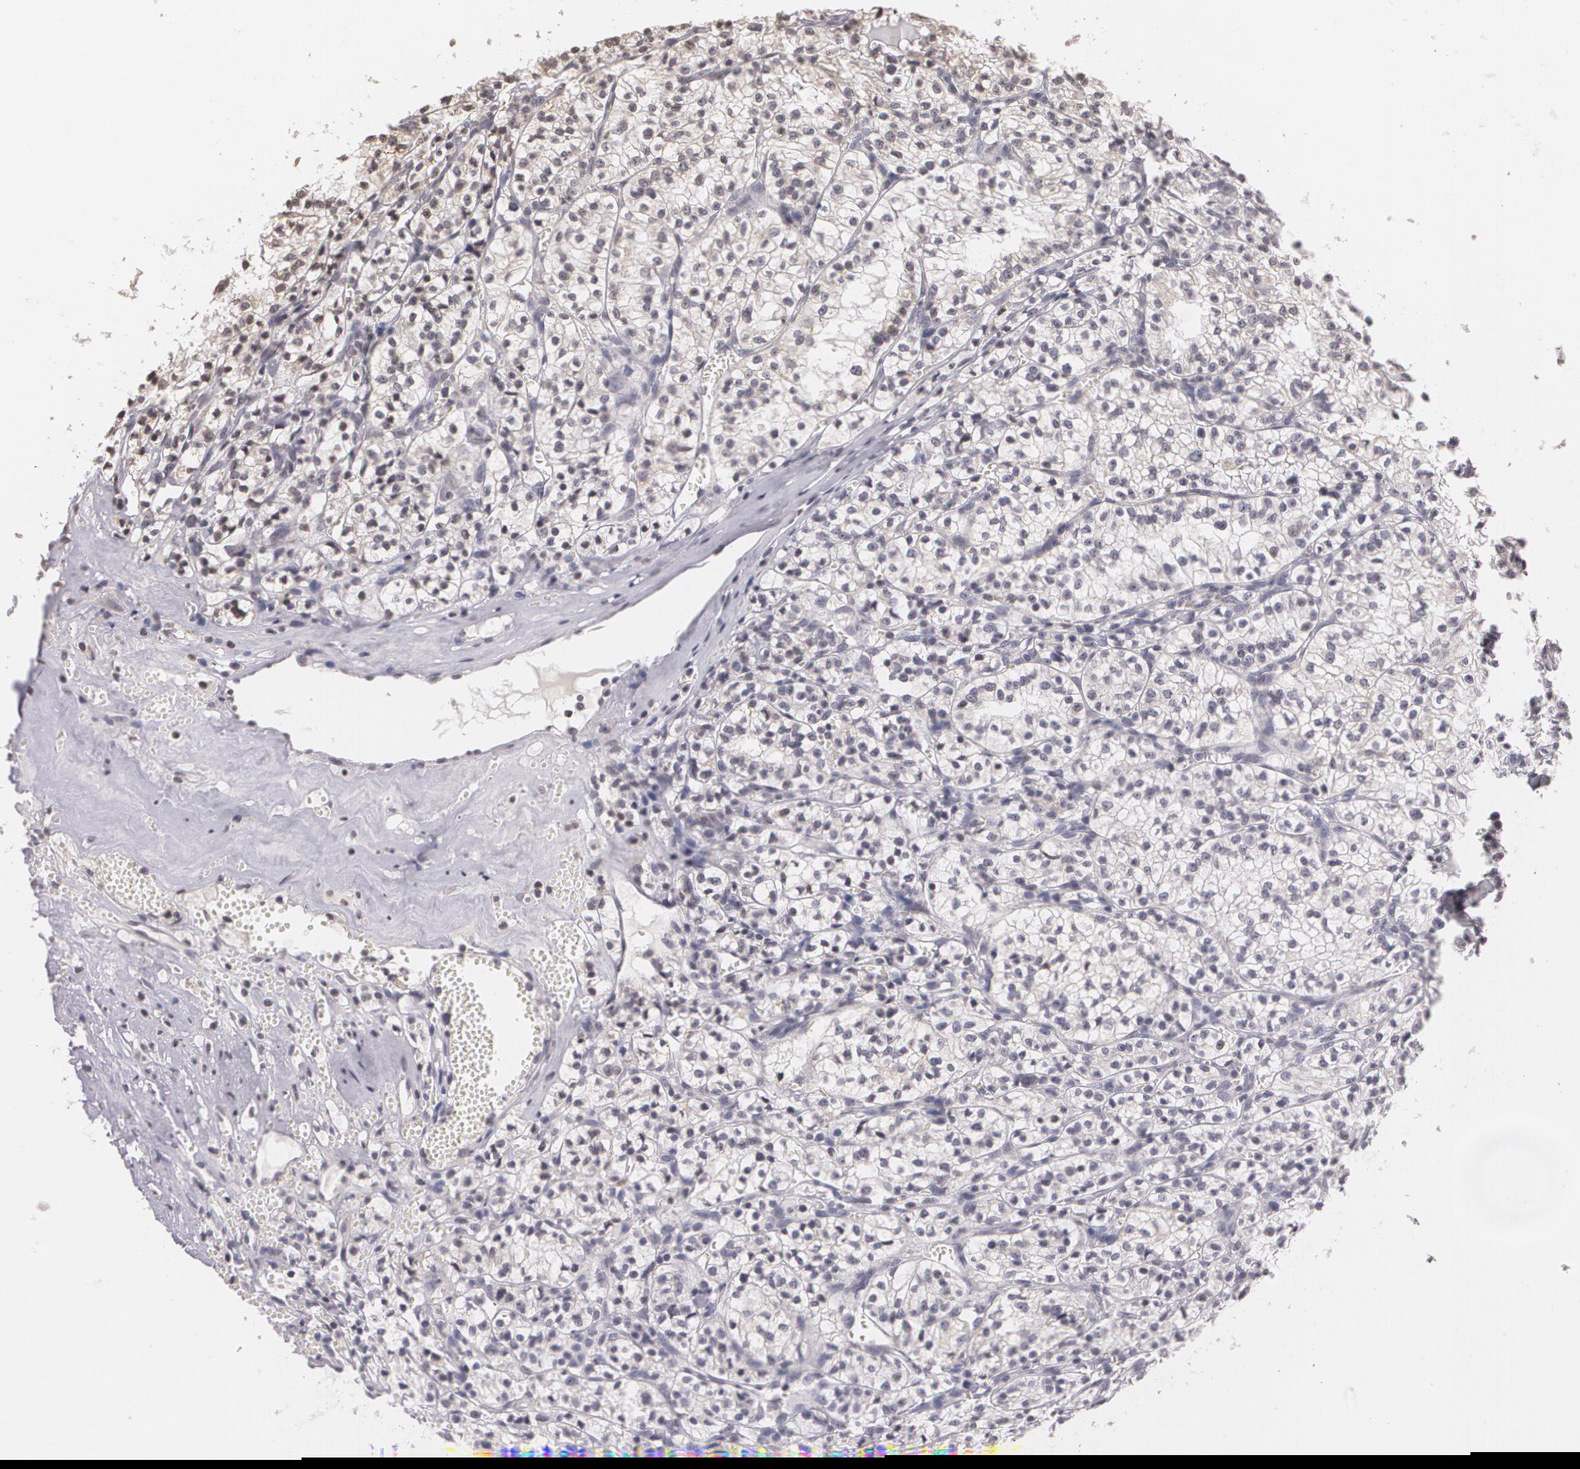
{"staining": {"intensity": "negative", "quantity": "none", "location": "none"}, "tissue": "renal cancer", "cell_type": "Tumor cells", "image_type": "cancer", "snomed": [{"axis": "morphology", "description": "Adenocarcinoma, NOS"}, {"axis": "topography", "description": "Kidney"}], "caption": "Immunohistochemical staining of human renal adenocarcinoma displays no significant positivity in tumor cells. (DAB (3,3'-diaminobenzidine) immunohistochemistry (IHC) visualized using brightfield microscopy, high magnification).", "gene": "THRB", "patient": {"sex": "male", "age": 61}}